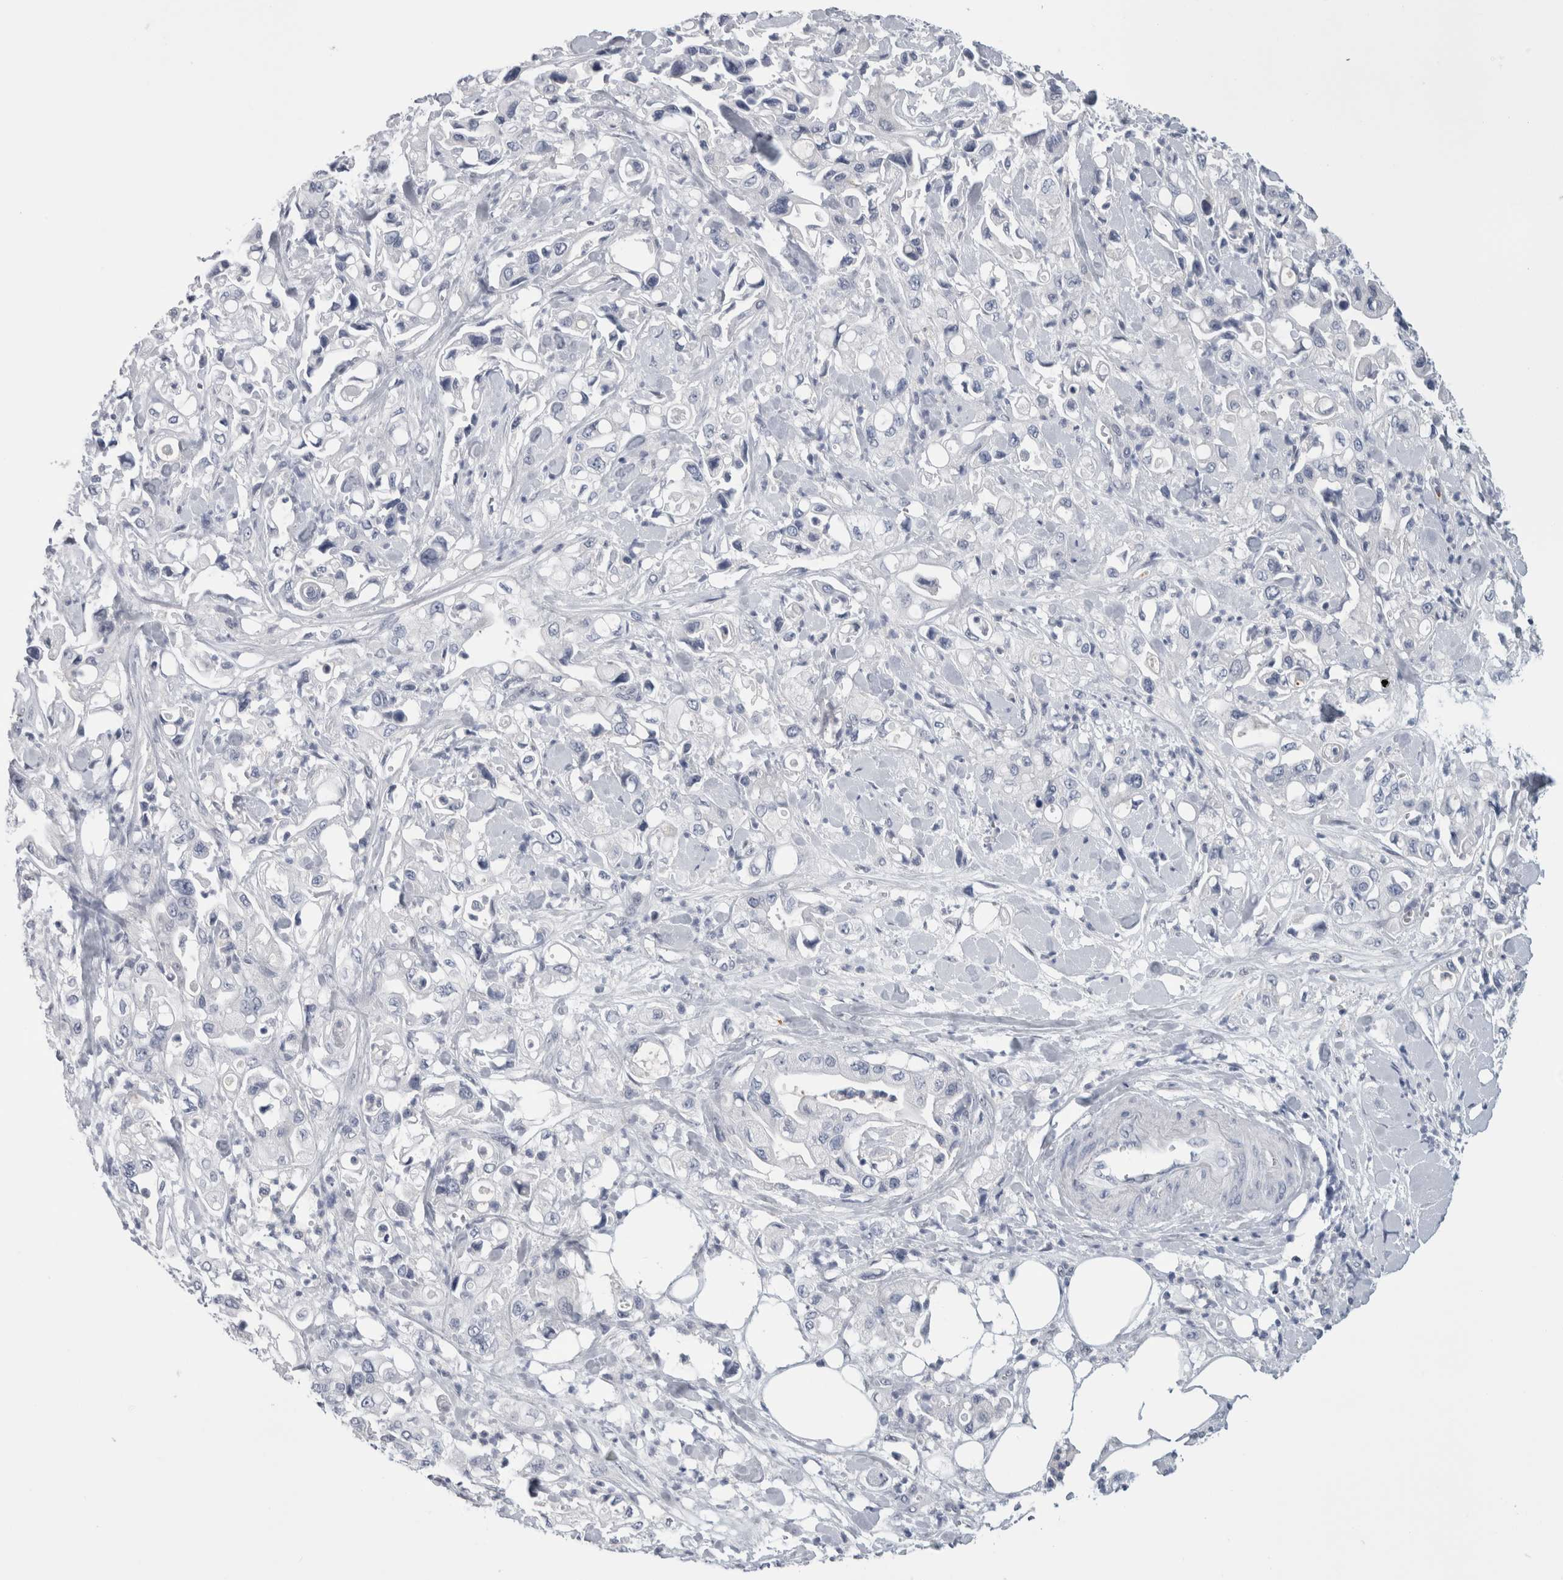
{"staining": {"intensity": "negative", "quantity": "none", "location": "none"}, "tissue": "pancreatic cancer", "cell_type": "Tumor cells", "image_type": "cancer", "snomed": [{"axis": "morphology", "description": "Adenocarcinoma, NOS"}, {"axis": "topography", "description": "Pancreas"}], "caption": "IHC of human adenocarcinoma (pancreatic) demonstrates no positivity in tumor cells.", "gene": "ANKFY1", "patient": {"sex": "male", "age": 70}}